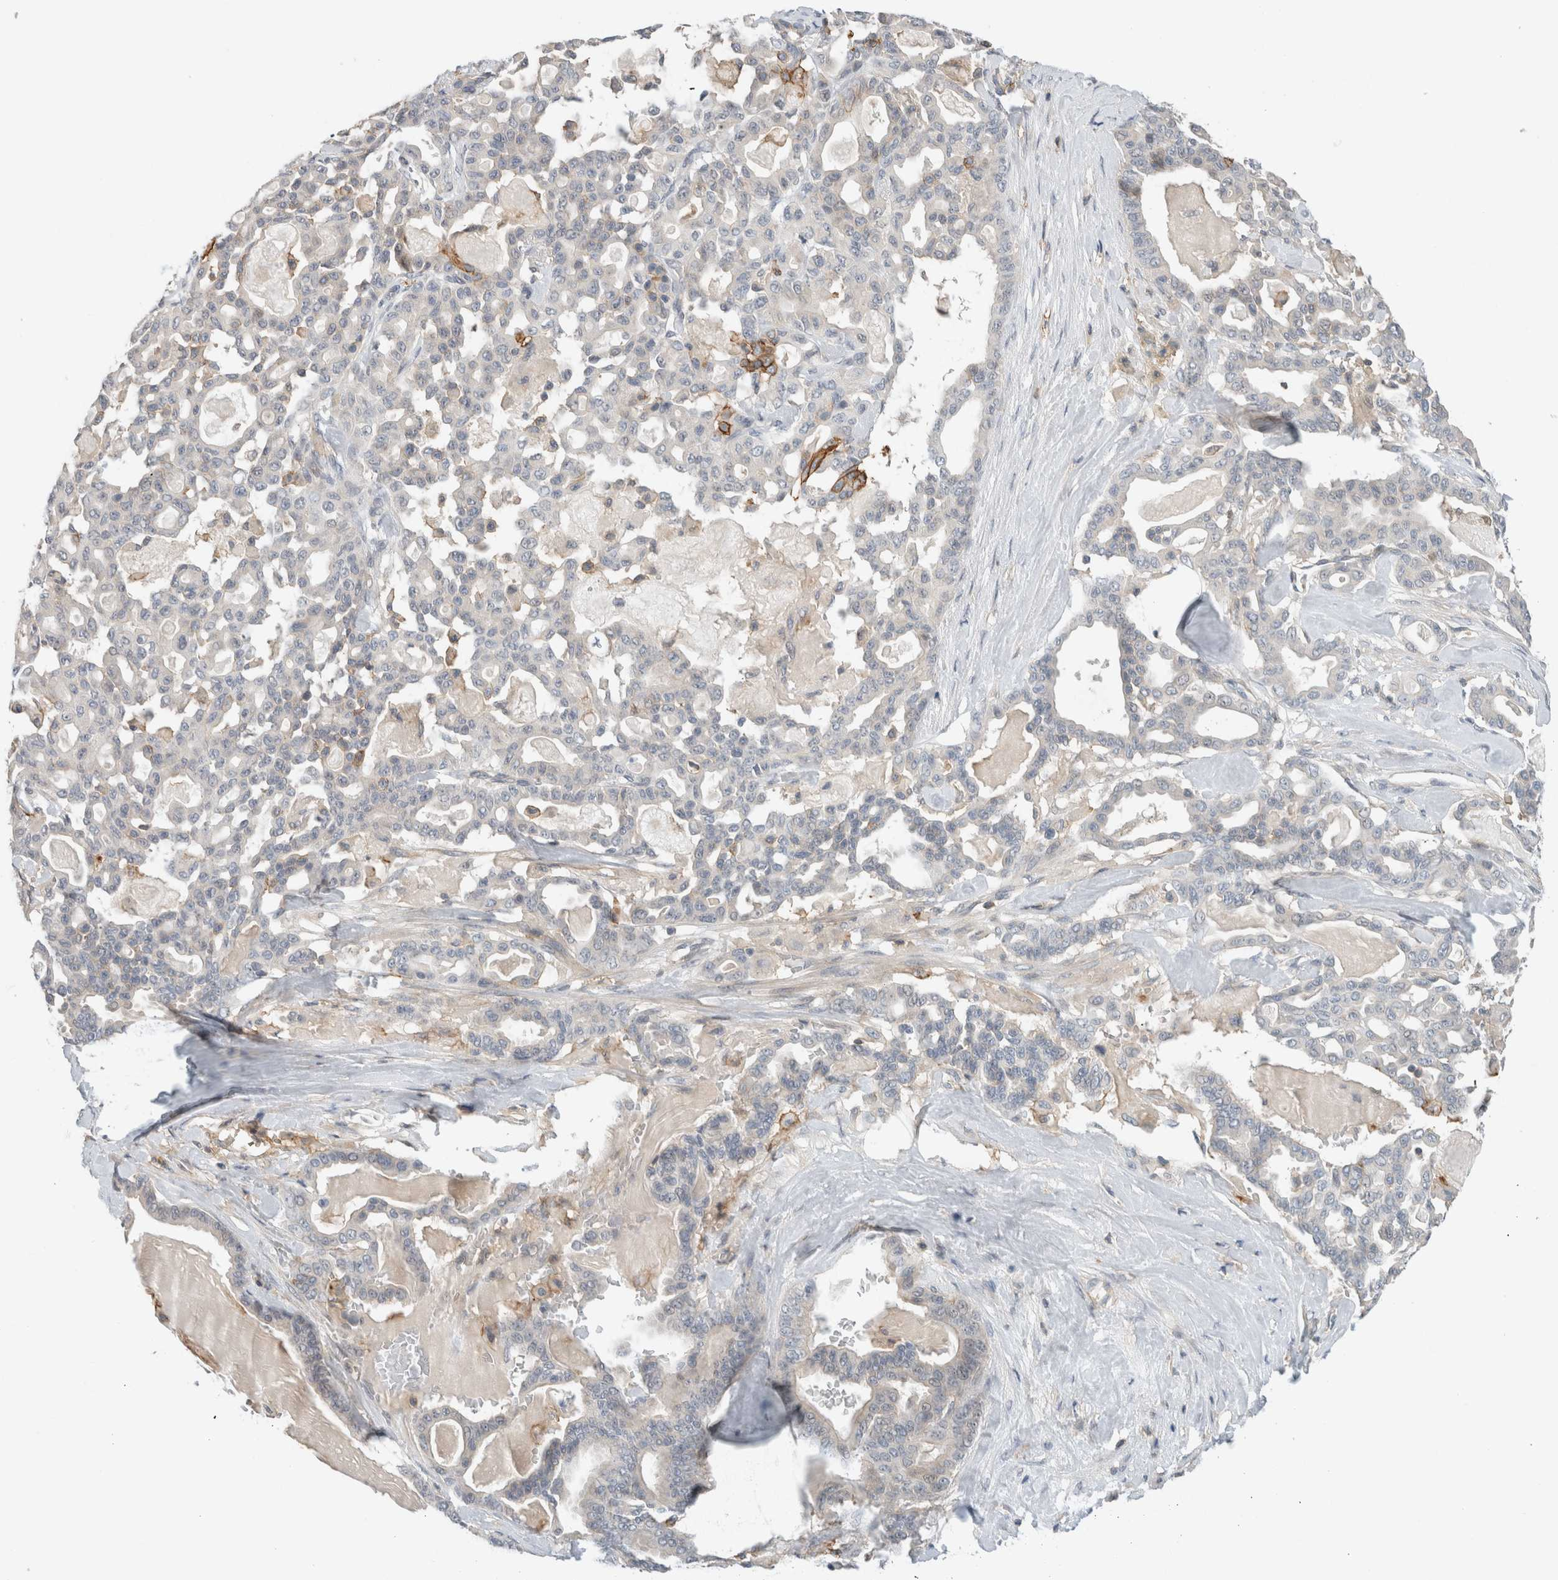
{"staining": {"intensity": "negative", "quantity": "none", "location": "none"}, "tissue": "pancreatic cancer", "cell_type": "Tumor cells", "image_type": "cancer", "snomed": [{"axis": "morphology", "description": "Adenocarcinoma, NOS"}, {"axis": "topography", "description": "Pancreas"}], "caption": "Tumor cells are negative for brown protein staining in pancreatic adenocarcinoma. (DAB immunohistochemistry (IHC) with hematoxylin counter stain).", "gene": "ERCC6L2", "patient": {"sex": "male", "age": 63}}